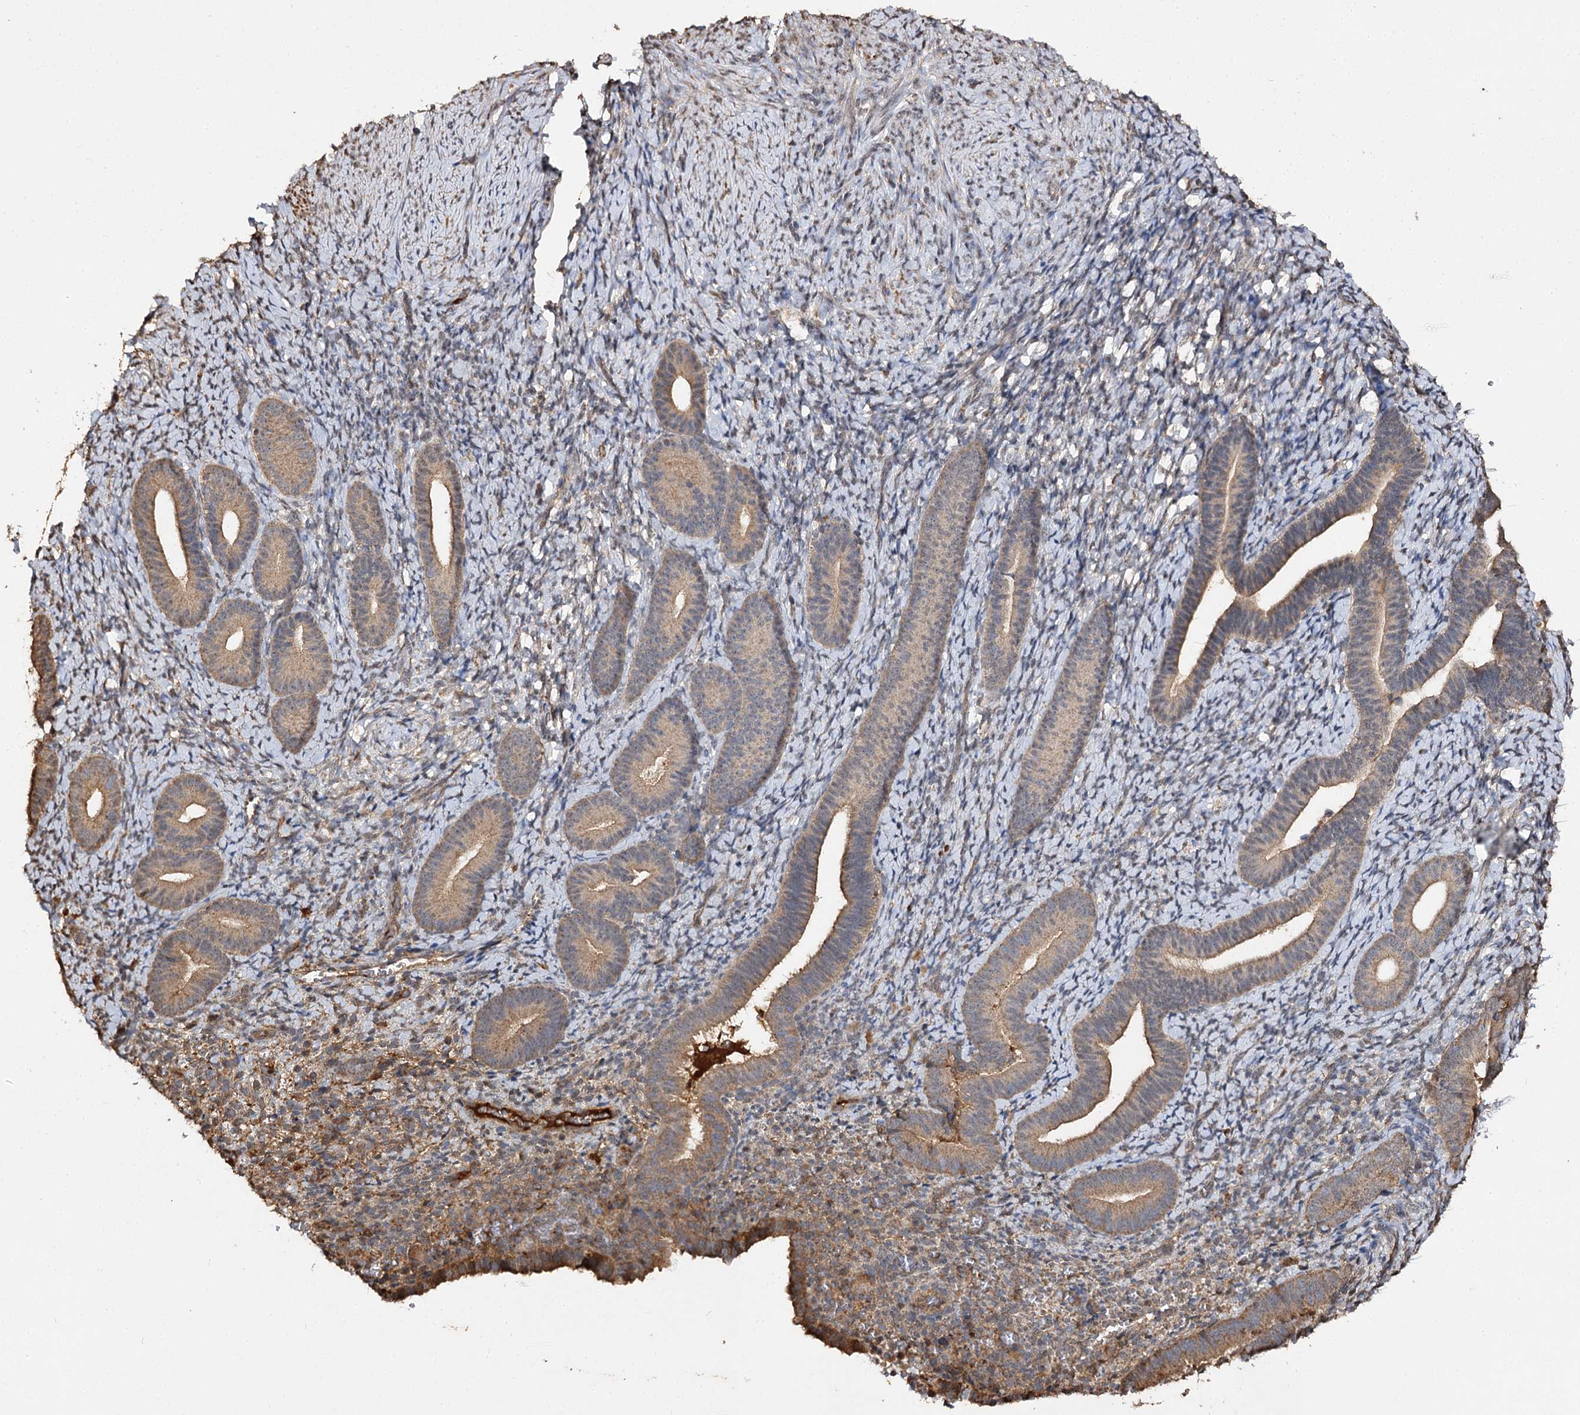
{"staining": {"intensity": "moderate", "quantity": "<25%", "location": "cytoplasmic/membranous"}, "tissue": "endometrium", "cell_type": "Cells in endometrial stroma", "image_type": "normal", "snomed": [{"axis": "morphology", "description": "Normal tissue, NOS"}, {"axis": "topography", "description": "Endometrium"}], "caption": "A brown stain labels moderate cytoplasmic/membranous positivity of a protein in cells in endometrial stroma of benign endometrium. (Stains: DAB (3,3'-diaminobenzidine) in brown, nuclei in blue, Microscopy: brightfield microscopy at high magnification).", "gene": "ARL13A", "patient": {"sex": "female", "age": 65}}